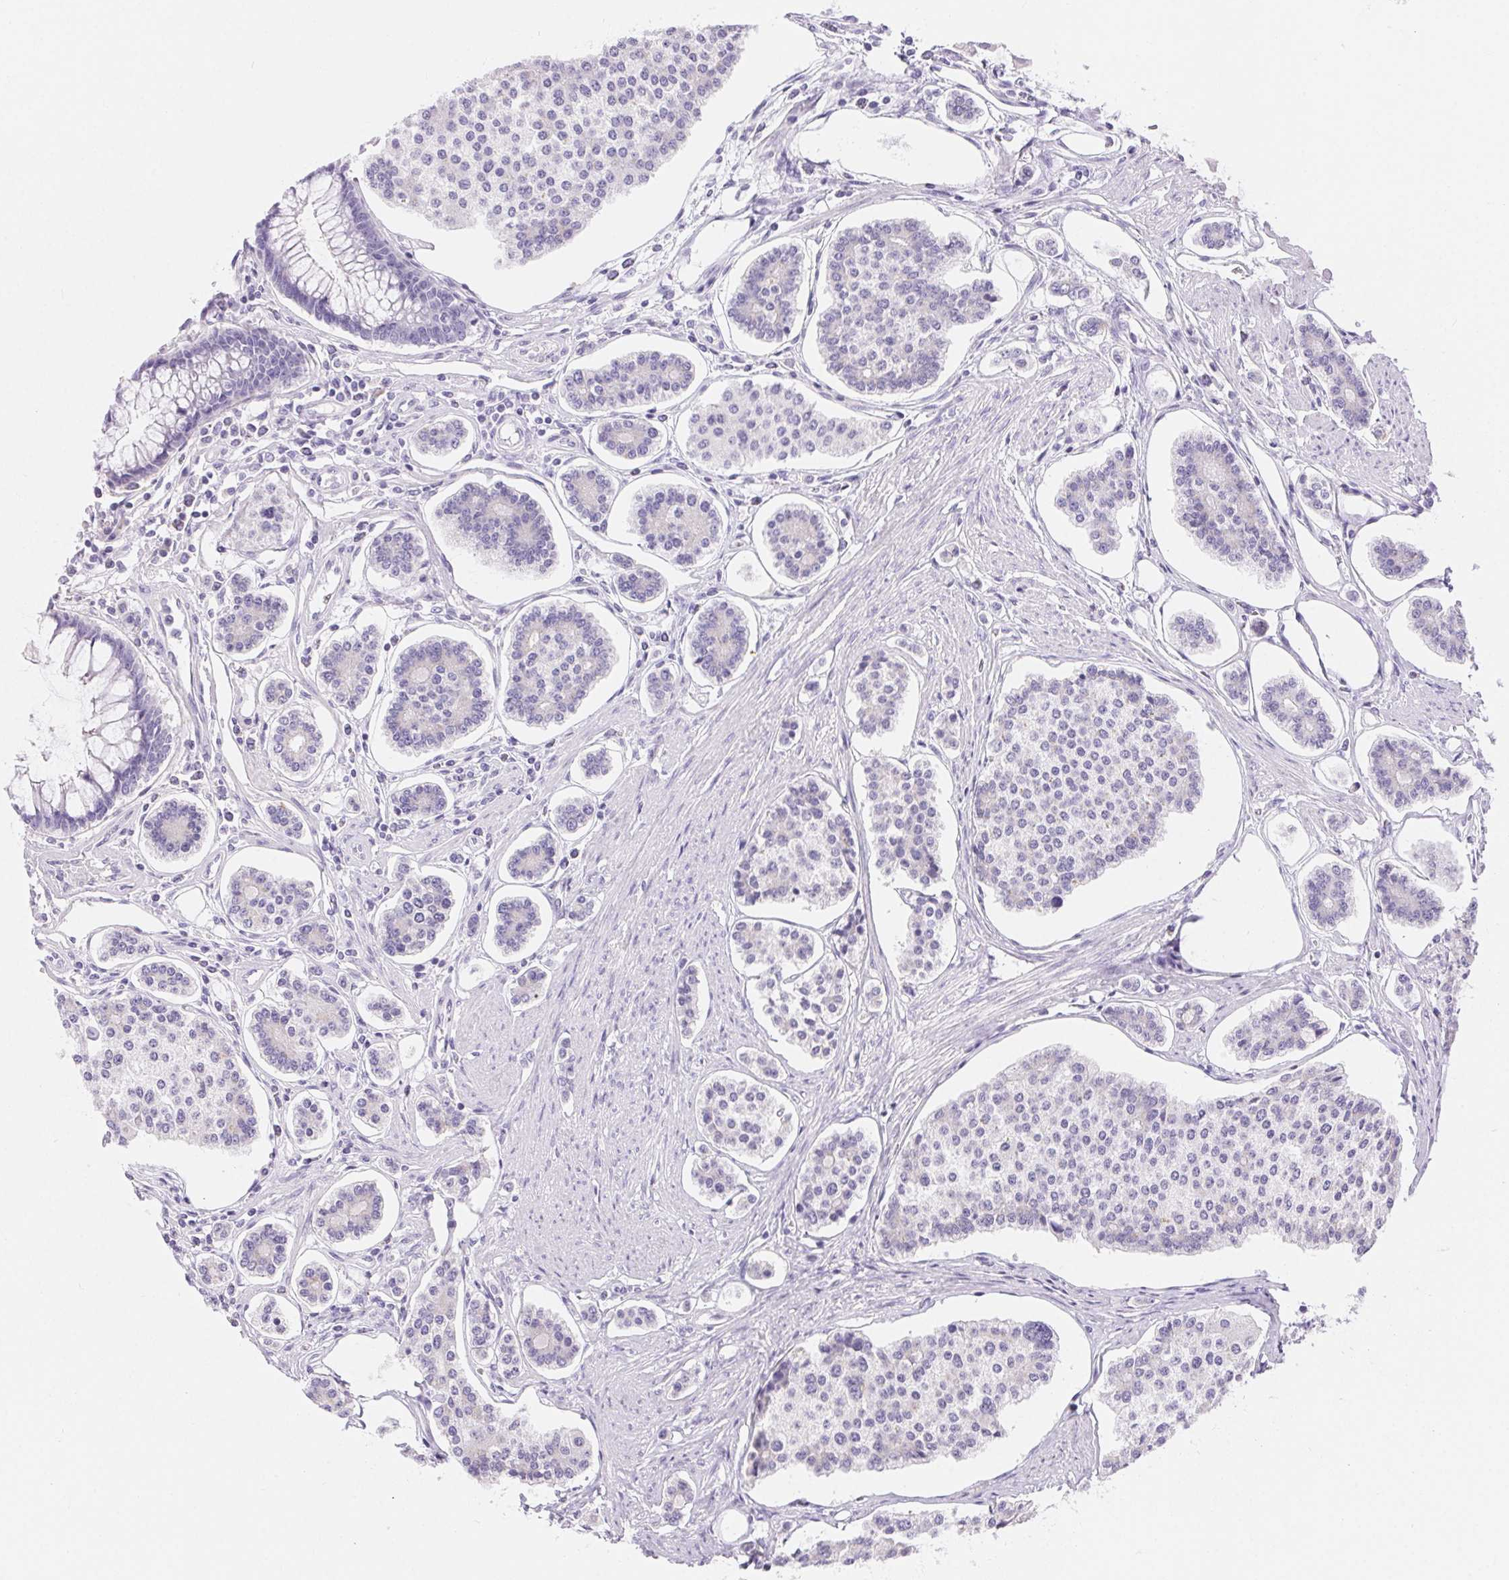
{"staining": {"intensity": "negative", "quantity": "none", "location": "none"}, "tissue": "carcinoid", "cell_type": "Tumor cells", "image_type": "cancer", "snomed": [{"axis": "morphology", "description": "Carcinoid, malignant, NOS"}, {"axis": "topography", "description": "Small intestine"}], "caption": "IHC micrograph of carcinoid (malignant) stained for a protein (brown), which exhibits no positivity in tumor cells. The staining was performed using DAB to visualize the protein expression in brown, while the nuclei were stained in blue with hematoxylin (Magnification: 20x).", "gene": "CLDN16", "patient": {"sex": "female", "age": 65}}